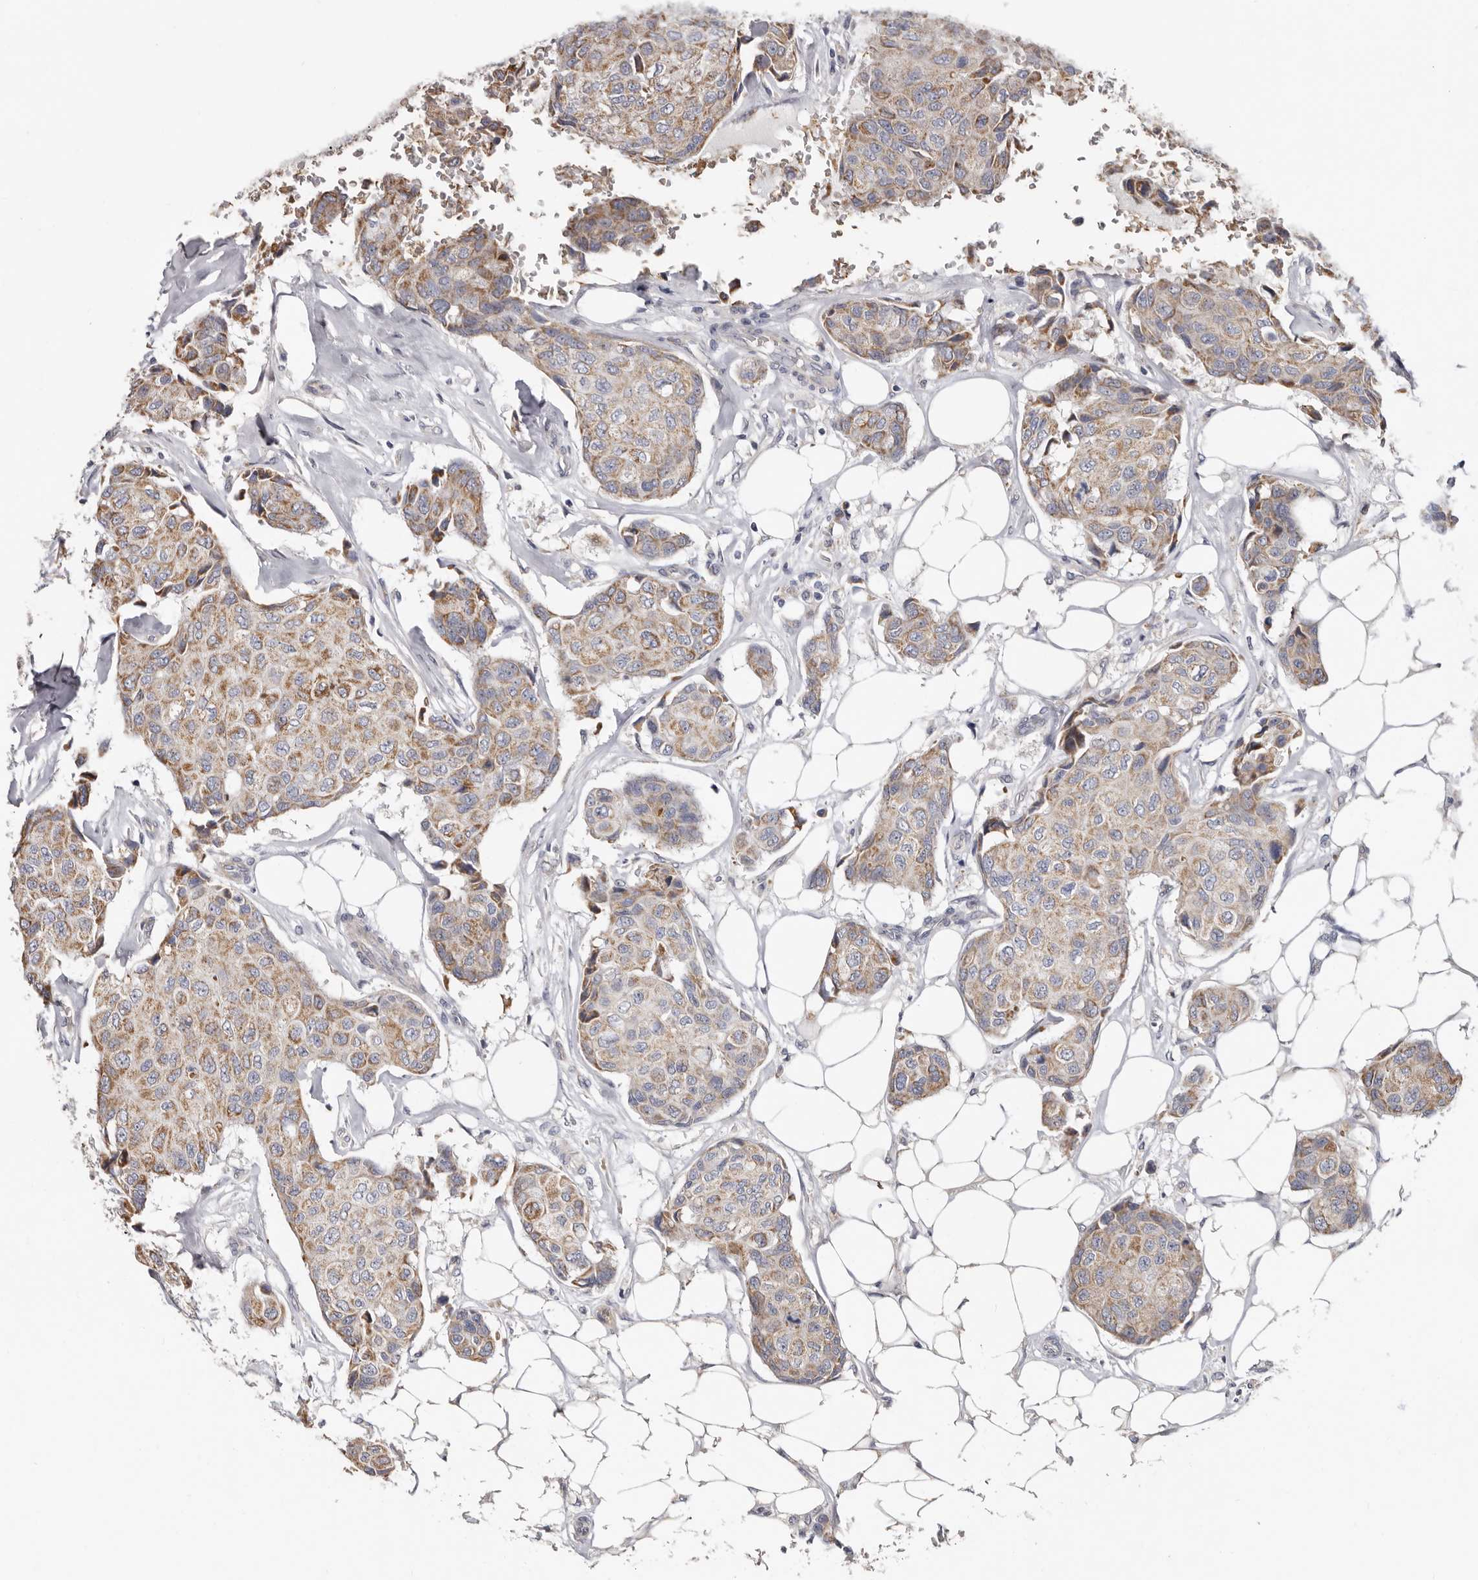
{"staining": {"intensity": "moderate", "quantity": ">75%", "location": "cytoplasmic/membranous"}, "tissue": "breast cancer", "cell_type": "Tumor cells", "image_type": "cancer", "snomed": [{"axis": "morphology", "description": "Duct carcinoma"}, {"axis": "topography", "description": "Breast"}], "caption": "Immunohistochemical staining of breast cancer (intraductal carcinoma) shows medium levels of moderate cytoplasmic/membranous protein positivity in about >75% of tumor cells.", "gene": "SPTA1", "patient": {"sex": "female", "age": 80}}